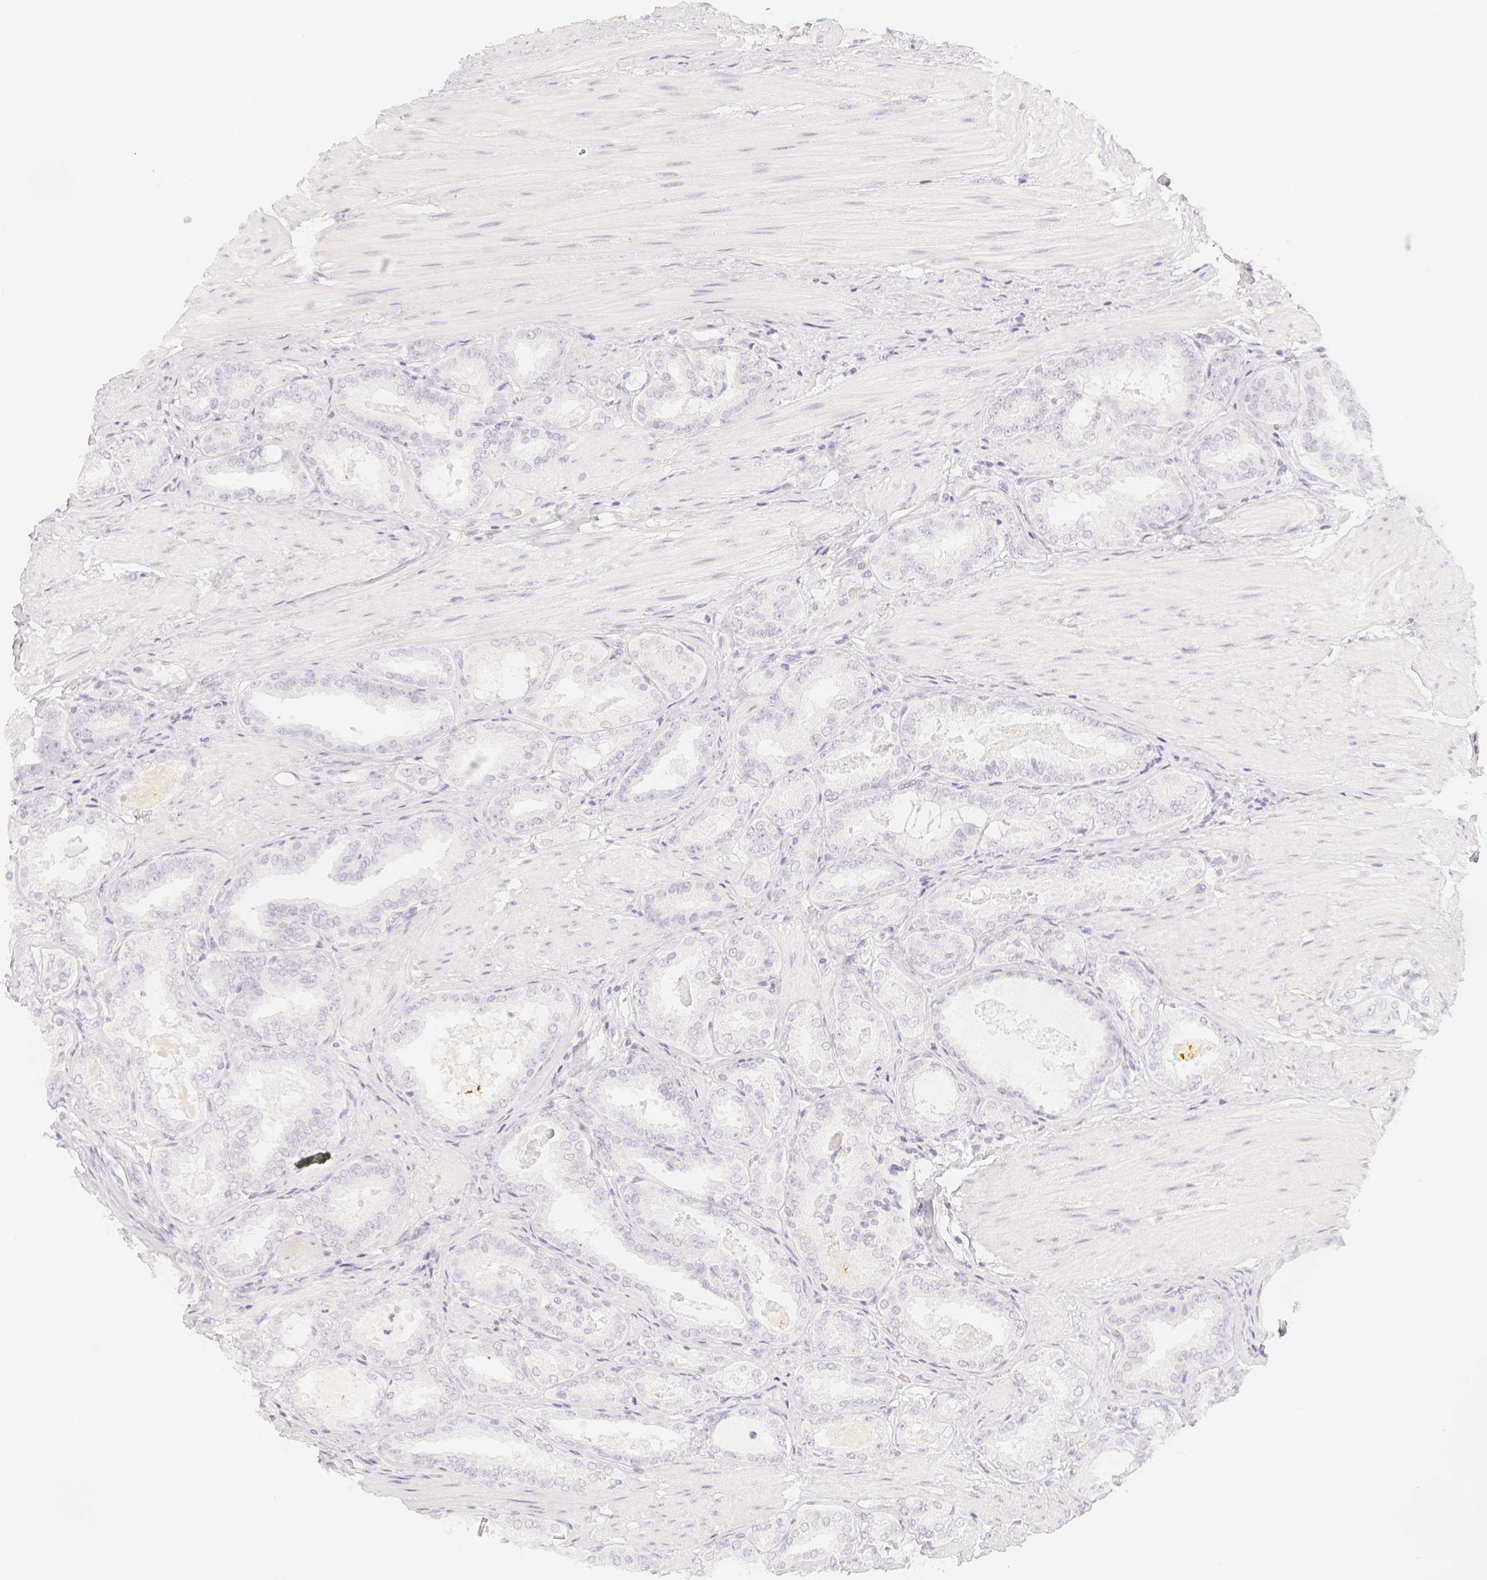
{"staining": {"intensity": "negative", "quantity": "none", "location": "none"}, "tissue": "prostate cancer", "cell_type": "Tumor cells", "image_type": "cancer", "snomed": [{"axis": "morphology", "description": "Adenocarcinoma, High grade"}, {"axis": "topography", "description": "Prostate"}], "caption": "Tumor cells show no significant protein expression in prostate cancer.", "gene": "SLC18A1", "patient": {"sex": "male", "age": 63}}